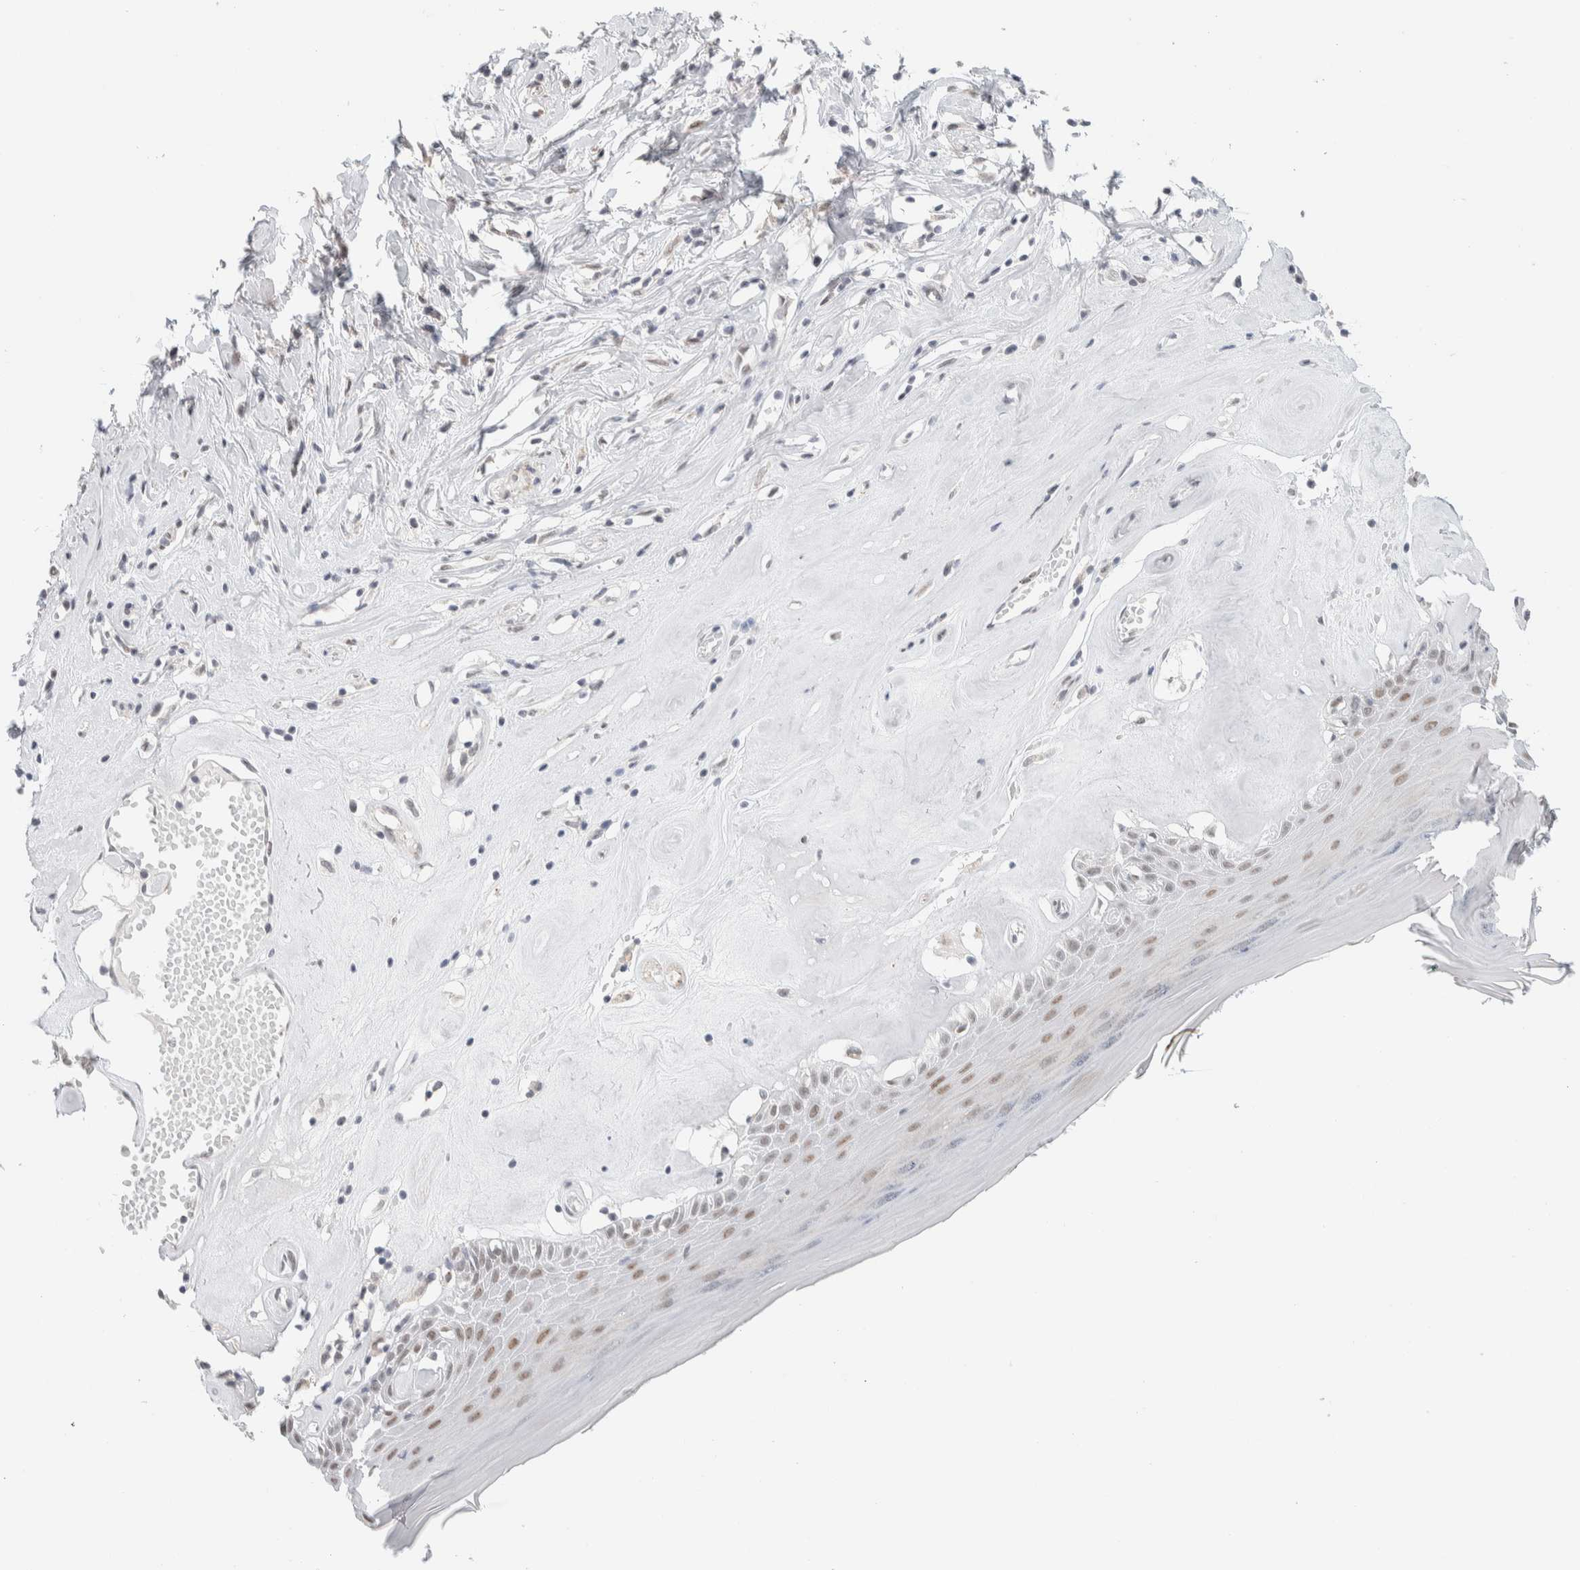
{"staining": {"intensity": "weak", "quantity": "25%-75%", "location": "nuclear"}, "tissue": "skin", "cell_type": "Epidermal cells", "image_type": "normal", "snomed": [{"axis": "morphology", "description": "Normal tissue, NOS"}, {"axis": "morphology", "description": "Inflammation, NOS"}, {"axis": "topography", "description": "Vulva"}], "caption": "Immunohistochemical staining of unremarkable skin displays low levels of weak nuclear expression in about 25%-75% of epidermal cells. (Brightfield microscopy of DAB IHC at high magnification).", "gene": "CDH17", "patient": {"sex": "female", "age": 84}}